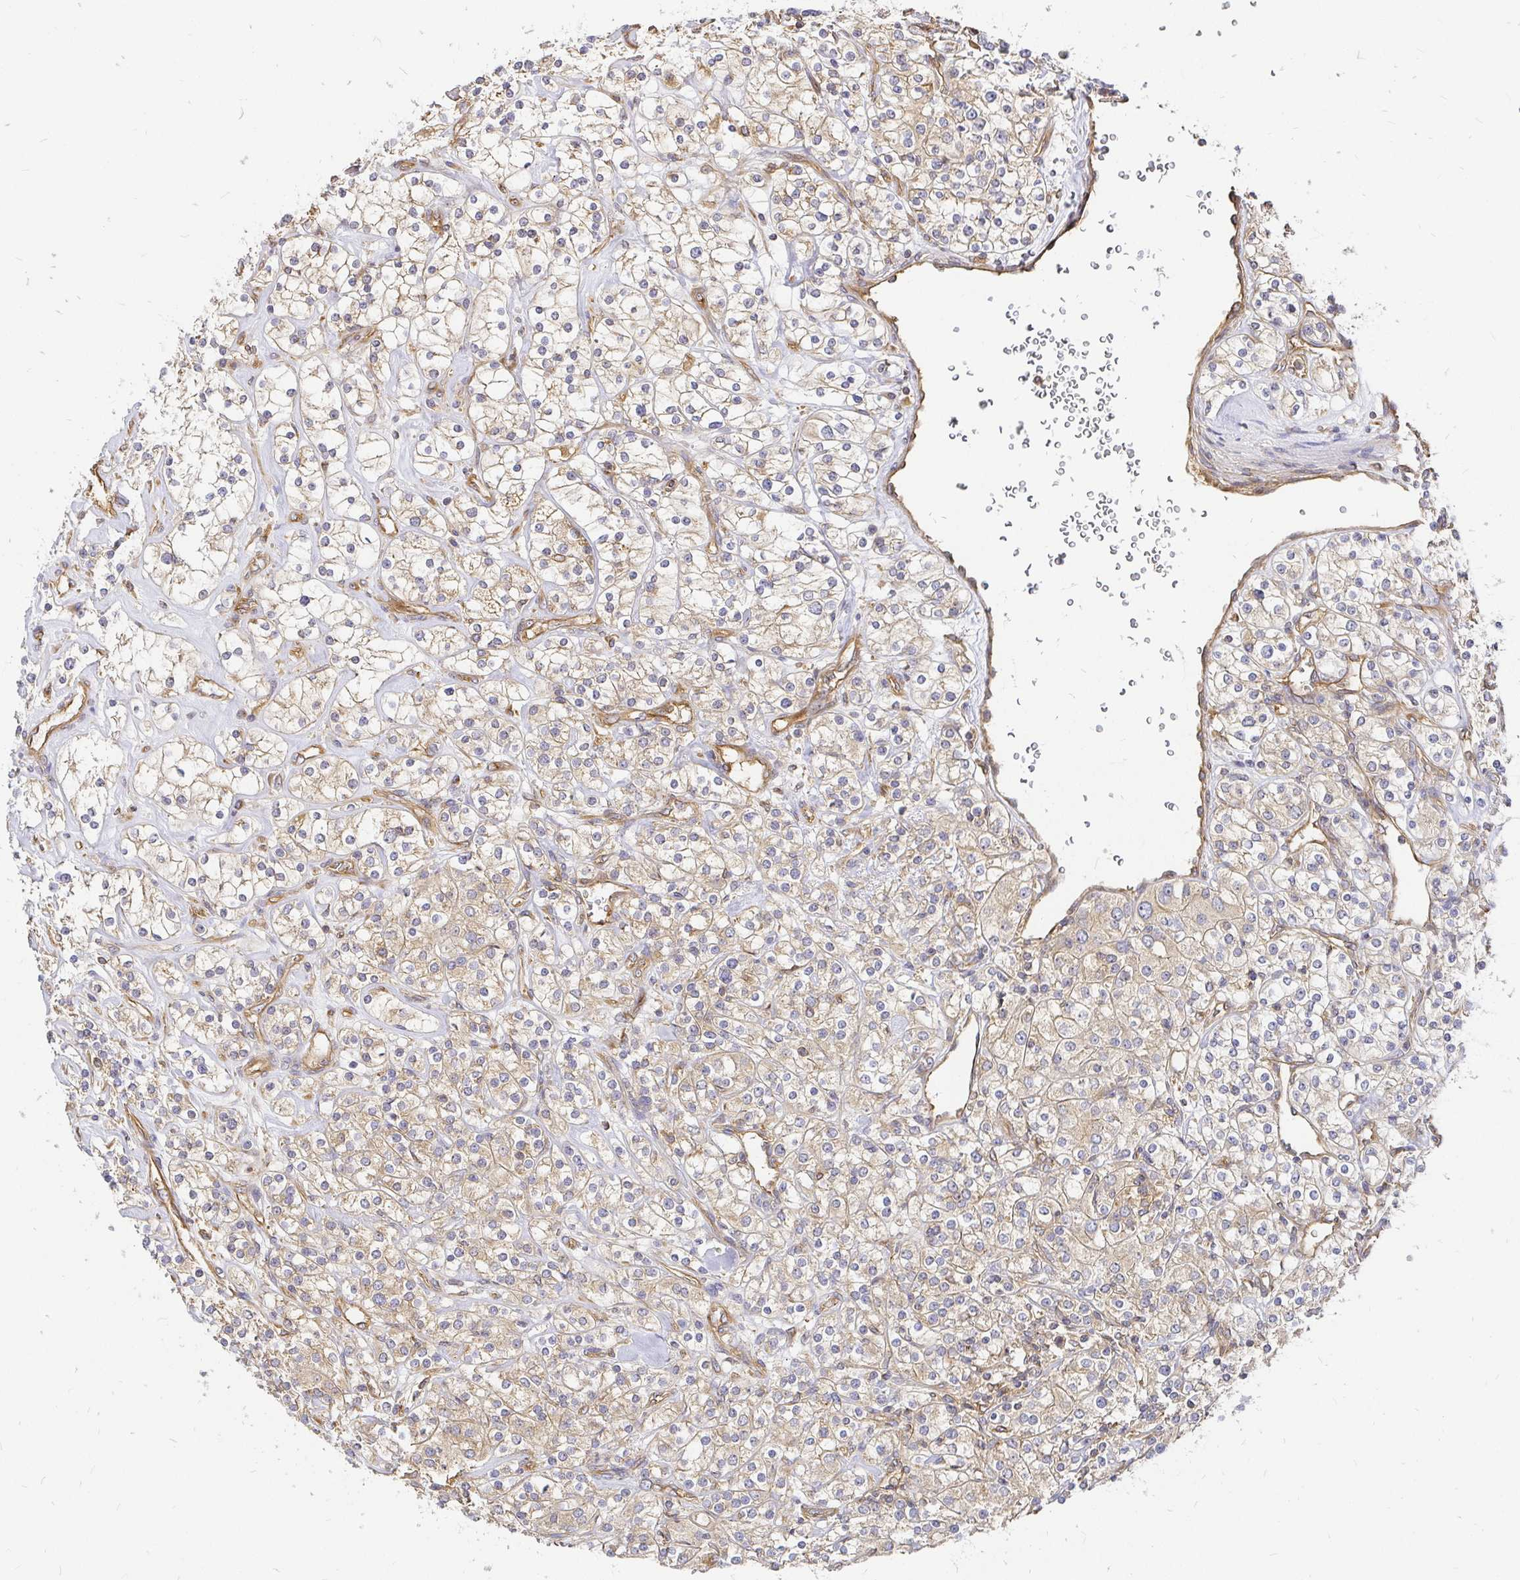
{"staining": {"intensity": "weak", "quantity": "25%-75%", "location": "cytoplasmic/membranous"}, "tissue": "renal cancer", "cell_type": "Tumor cells", "image_type": "cancer", "snomed": [{"axis": "morphology", "description": "Adenocarcinoma, NOS"}, {"axis": "topography", "description": "Kidney"}], "caption": "Brown immunohistochemical staining in renal adenocarcinoma displays weak cytoplasmic/membranous expression in about 25%-75% of tumor cells. Nuclei are stained in blue.", "gene": "KIF5B", "patient": {"sex": "male", "age": 77}}